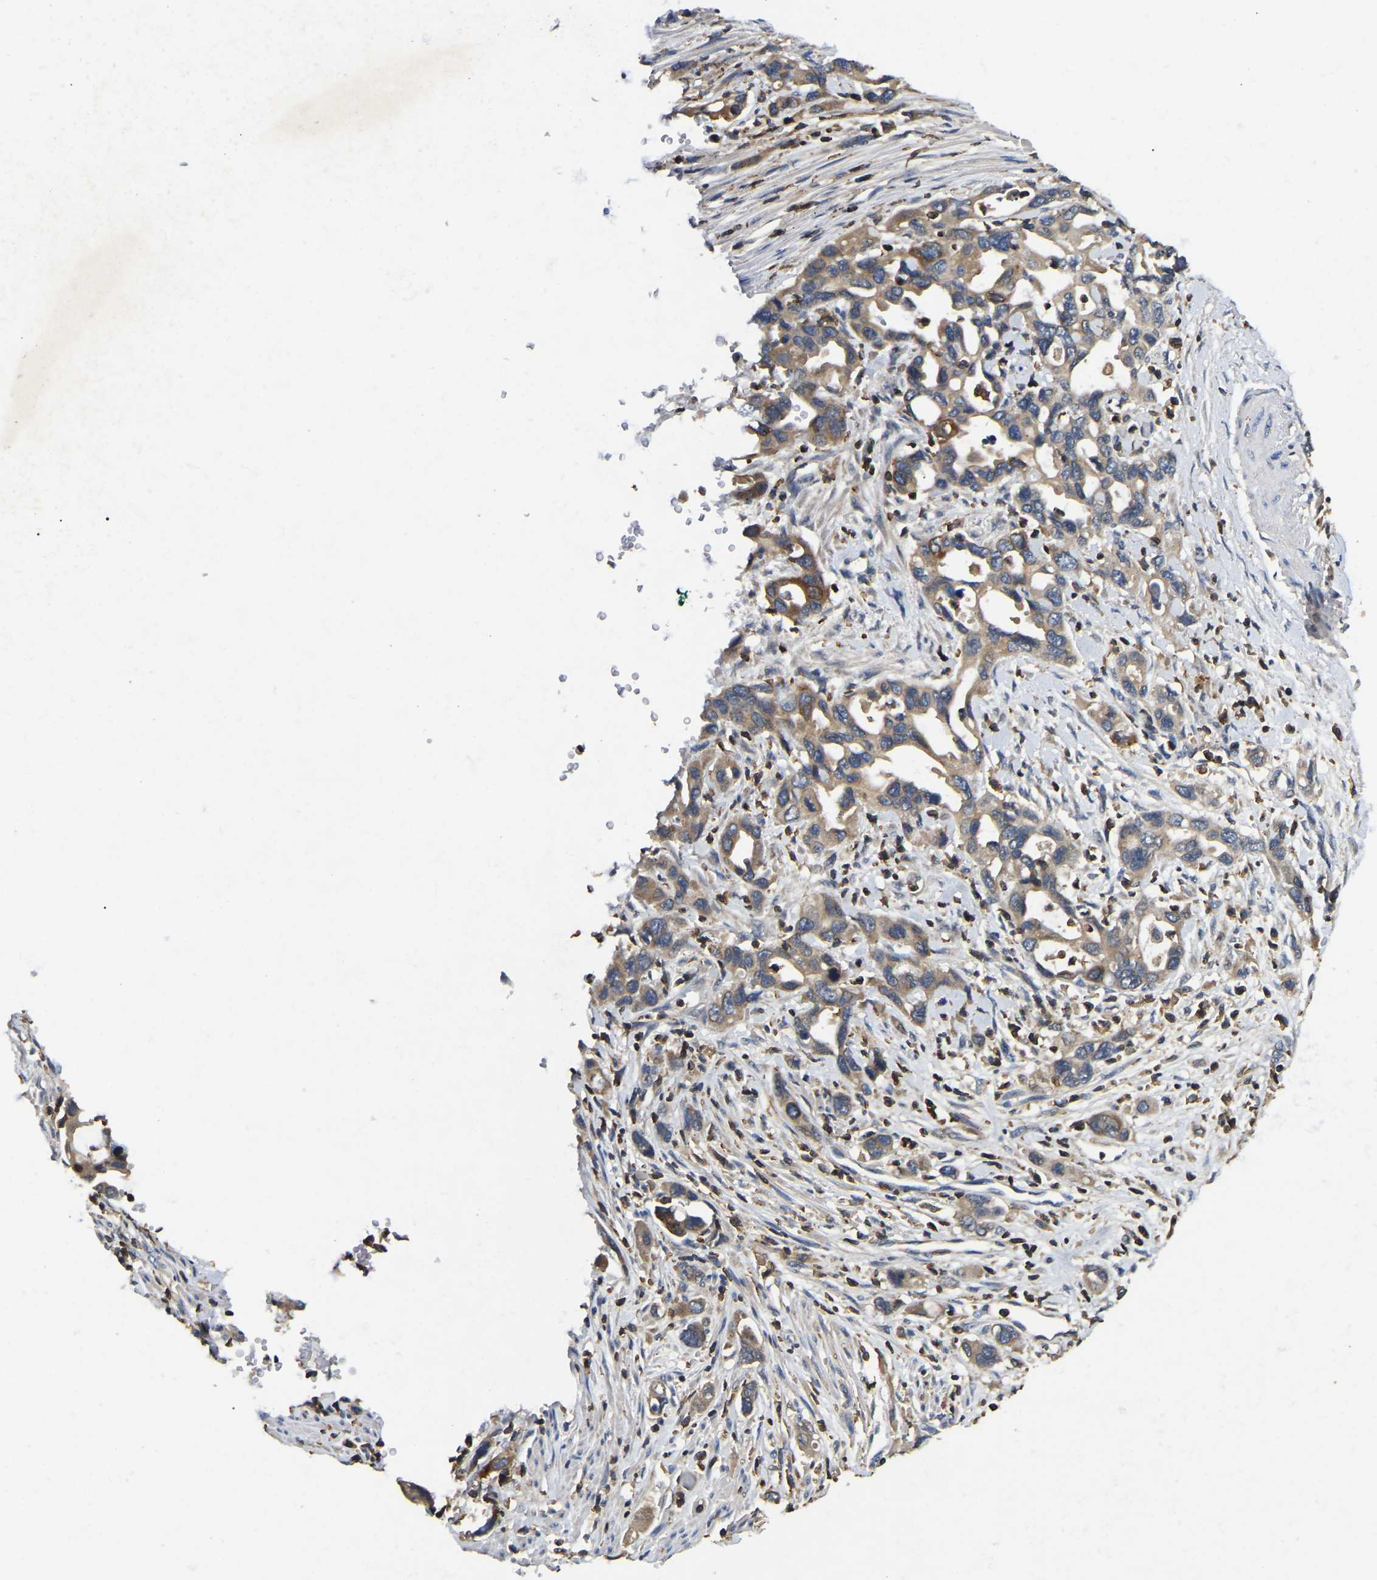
{"staining": {"intensity": "moderate", "quantity": ">75%", "location": "cytoplasmic/membranous"}, "tissue": "pancreatic cancer", "cell_type": "Tumor cells", "image_type": "cancer", "snomed": [{"axis": "morphology", "description": "Adenocarcinoma, NOS"}, {"axis": "topography", "description": "Pancreas"}], "caption": "Pancreatic cancer (adenocarcinoma) stained with a brown dye displays moderate cytoplasmic/membranous positive staining in about >75% of tumor cells.", "gene": "SMPD2", "patient": {"sex": "female", "age": 70}}